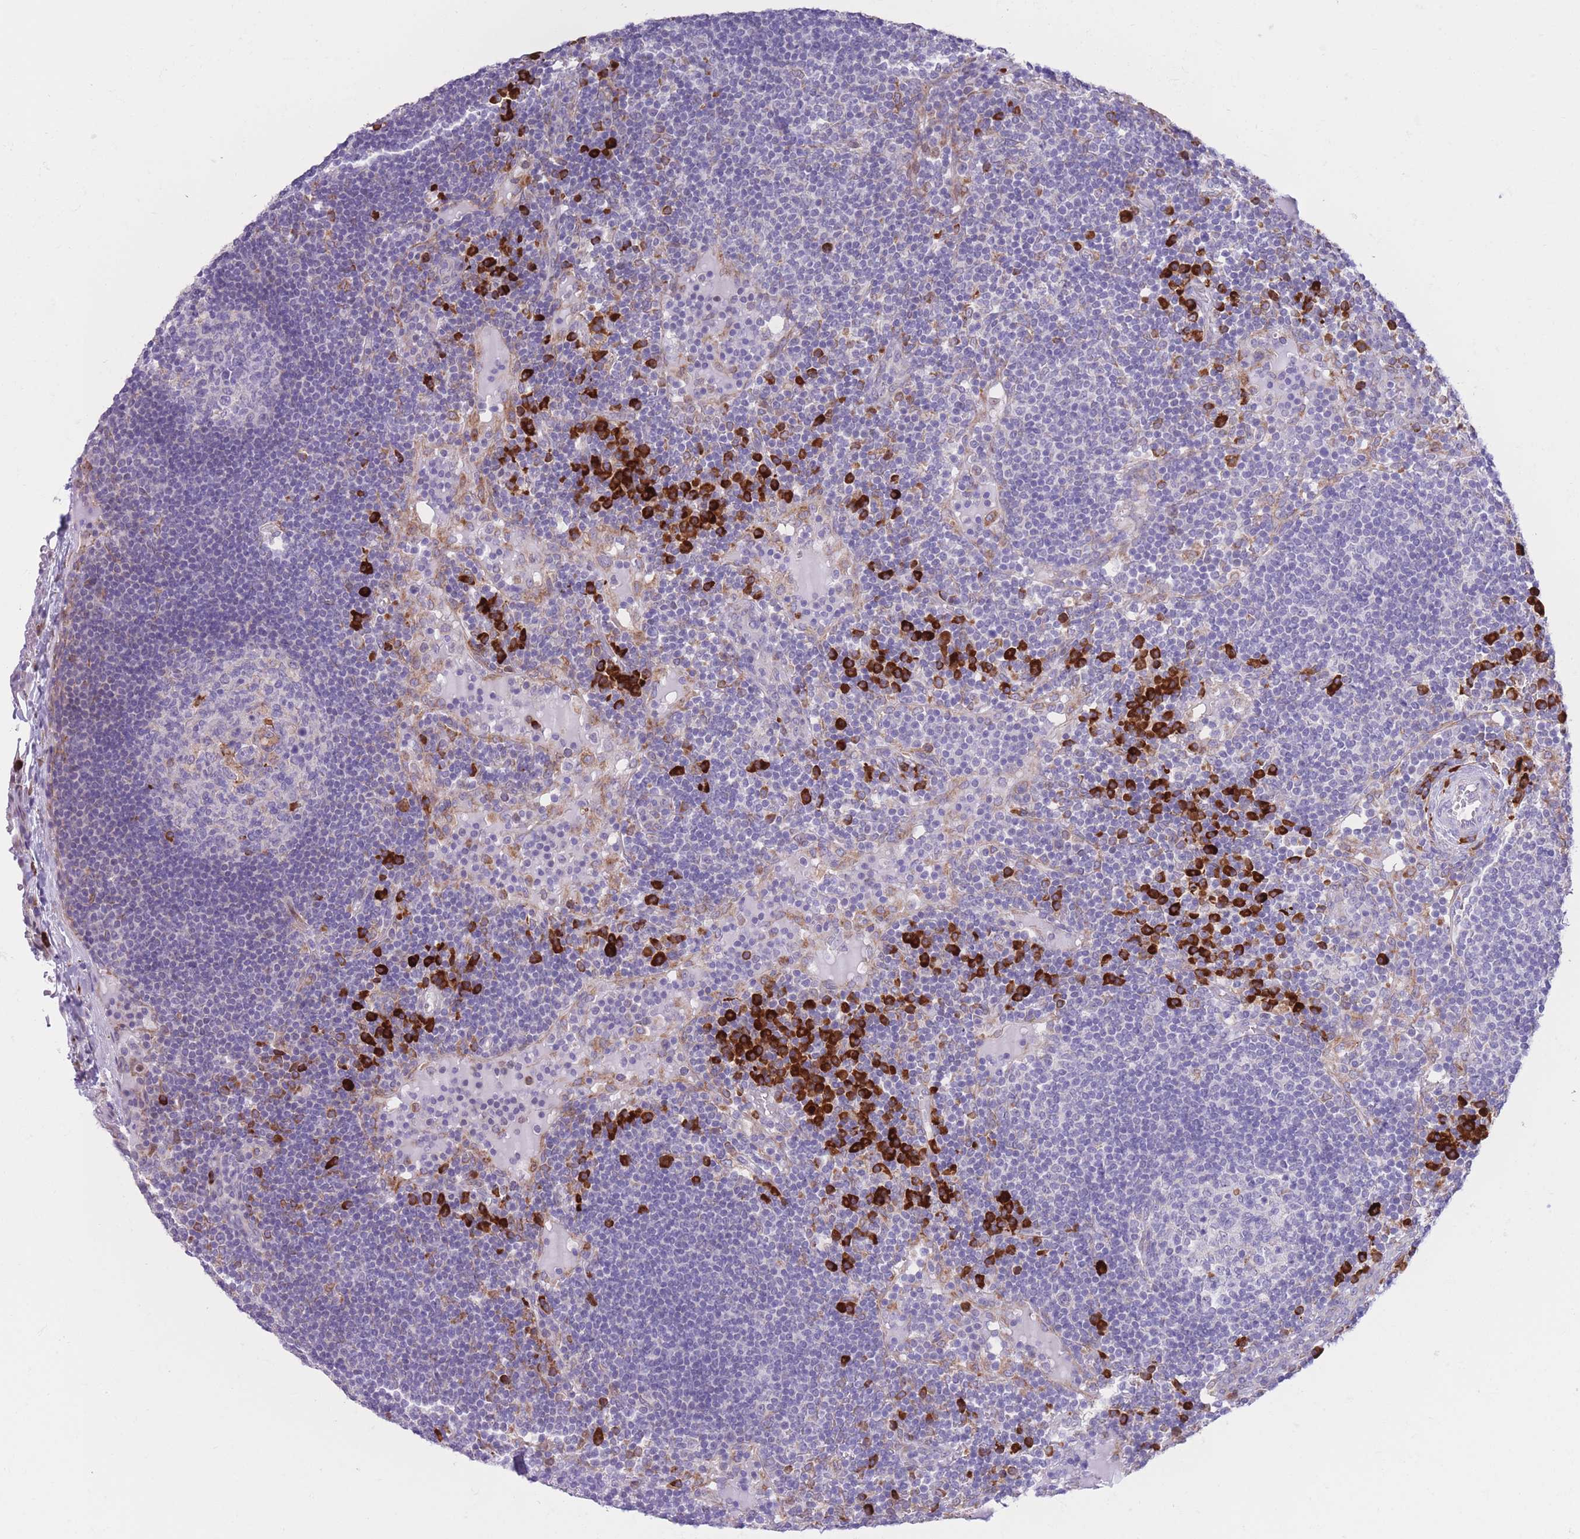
{"staining": {"intensity": "negative", "quantity": "none", "location": "none"}, "tissue": "lymph node", "cell_type": "Germinal center cells", "image_type": "normal", "snomed": [{"axis": "morphology", "description": "Normal tissue, NOS"}, {"axis": "topography", "description": "Lymph node"}], "caption": "High power microscopy photomicrograph of an immunohistochemistry (IHC) micrograph of unremarkable lymph node, revealing no significant expression in germinal center cells. Nuclei are stained in blue.", "gene": "MYDGF", "patient": {"sex": "male", "age": 53}}